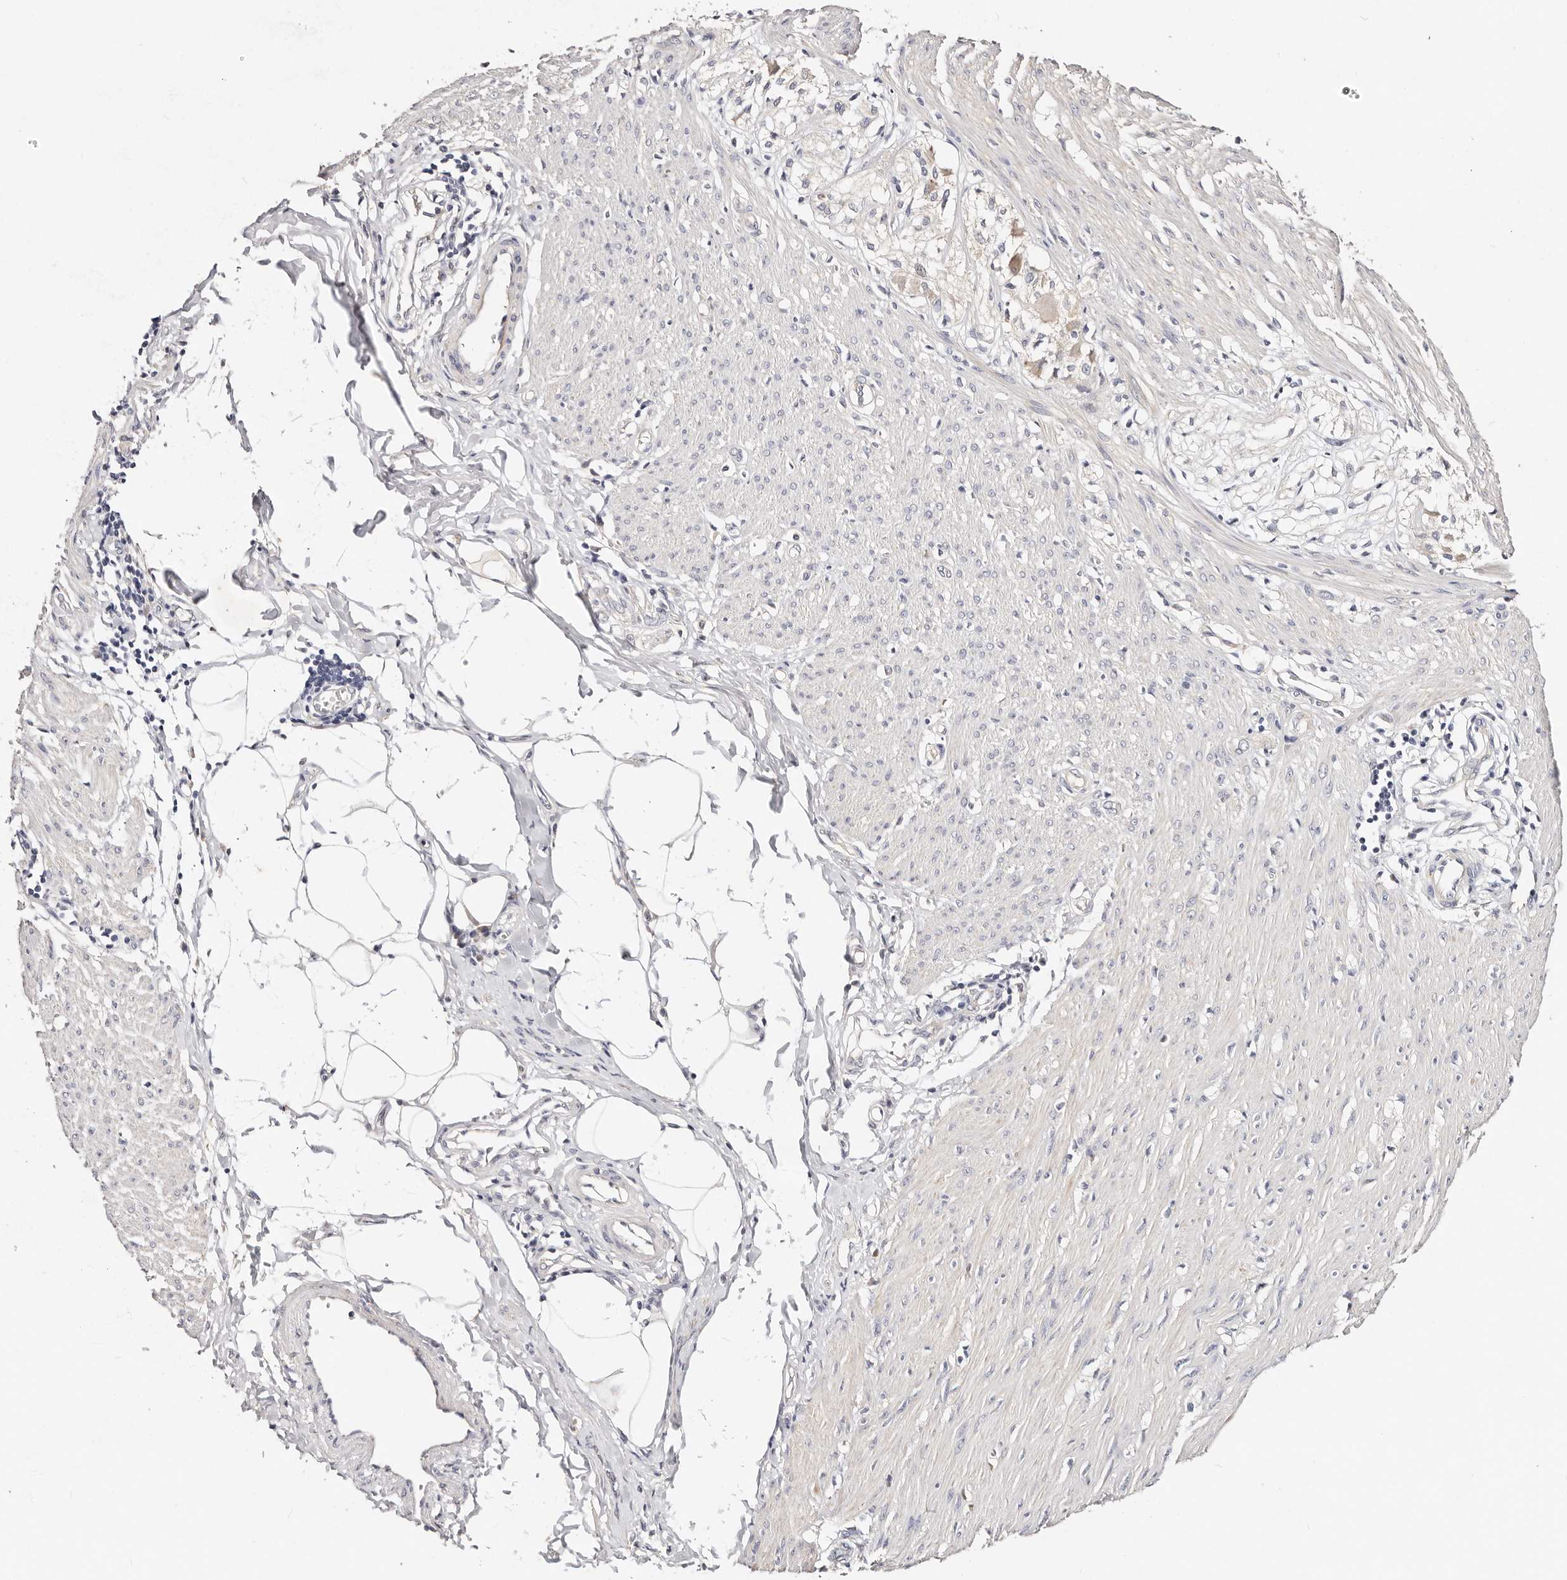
{"staining": {"intensity": "negative", "quantity": "none", "location": "none"}, "tissue": "smooth muscle", "cell_type": "Smooth muscle cells", "image_type": "normal", "snomed": [{"axis": "morphology", "description": "Normal tissue, NOS"}, {"axis": "morphology", "description": "Adenocarcinoma, NOS"}, {"axis": "topography", "description": "Colon"}, {"axis": "topography", "description": "Peripheral nerve tissue"}], "caption": "Smooth muscle cells show no significant protein expression in benign smooth muscle.", "gene": "VIPAS39", "patient": {"sex": "male", "age": 14}}